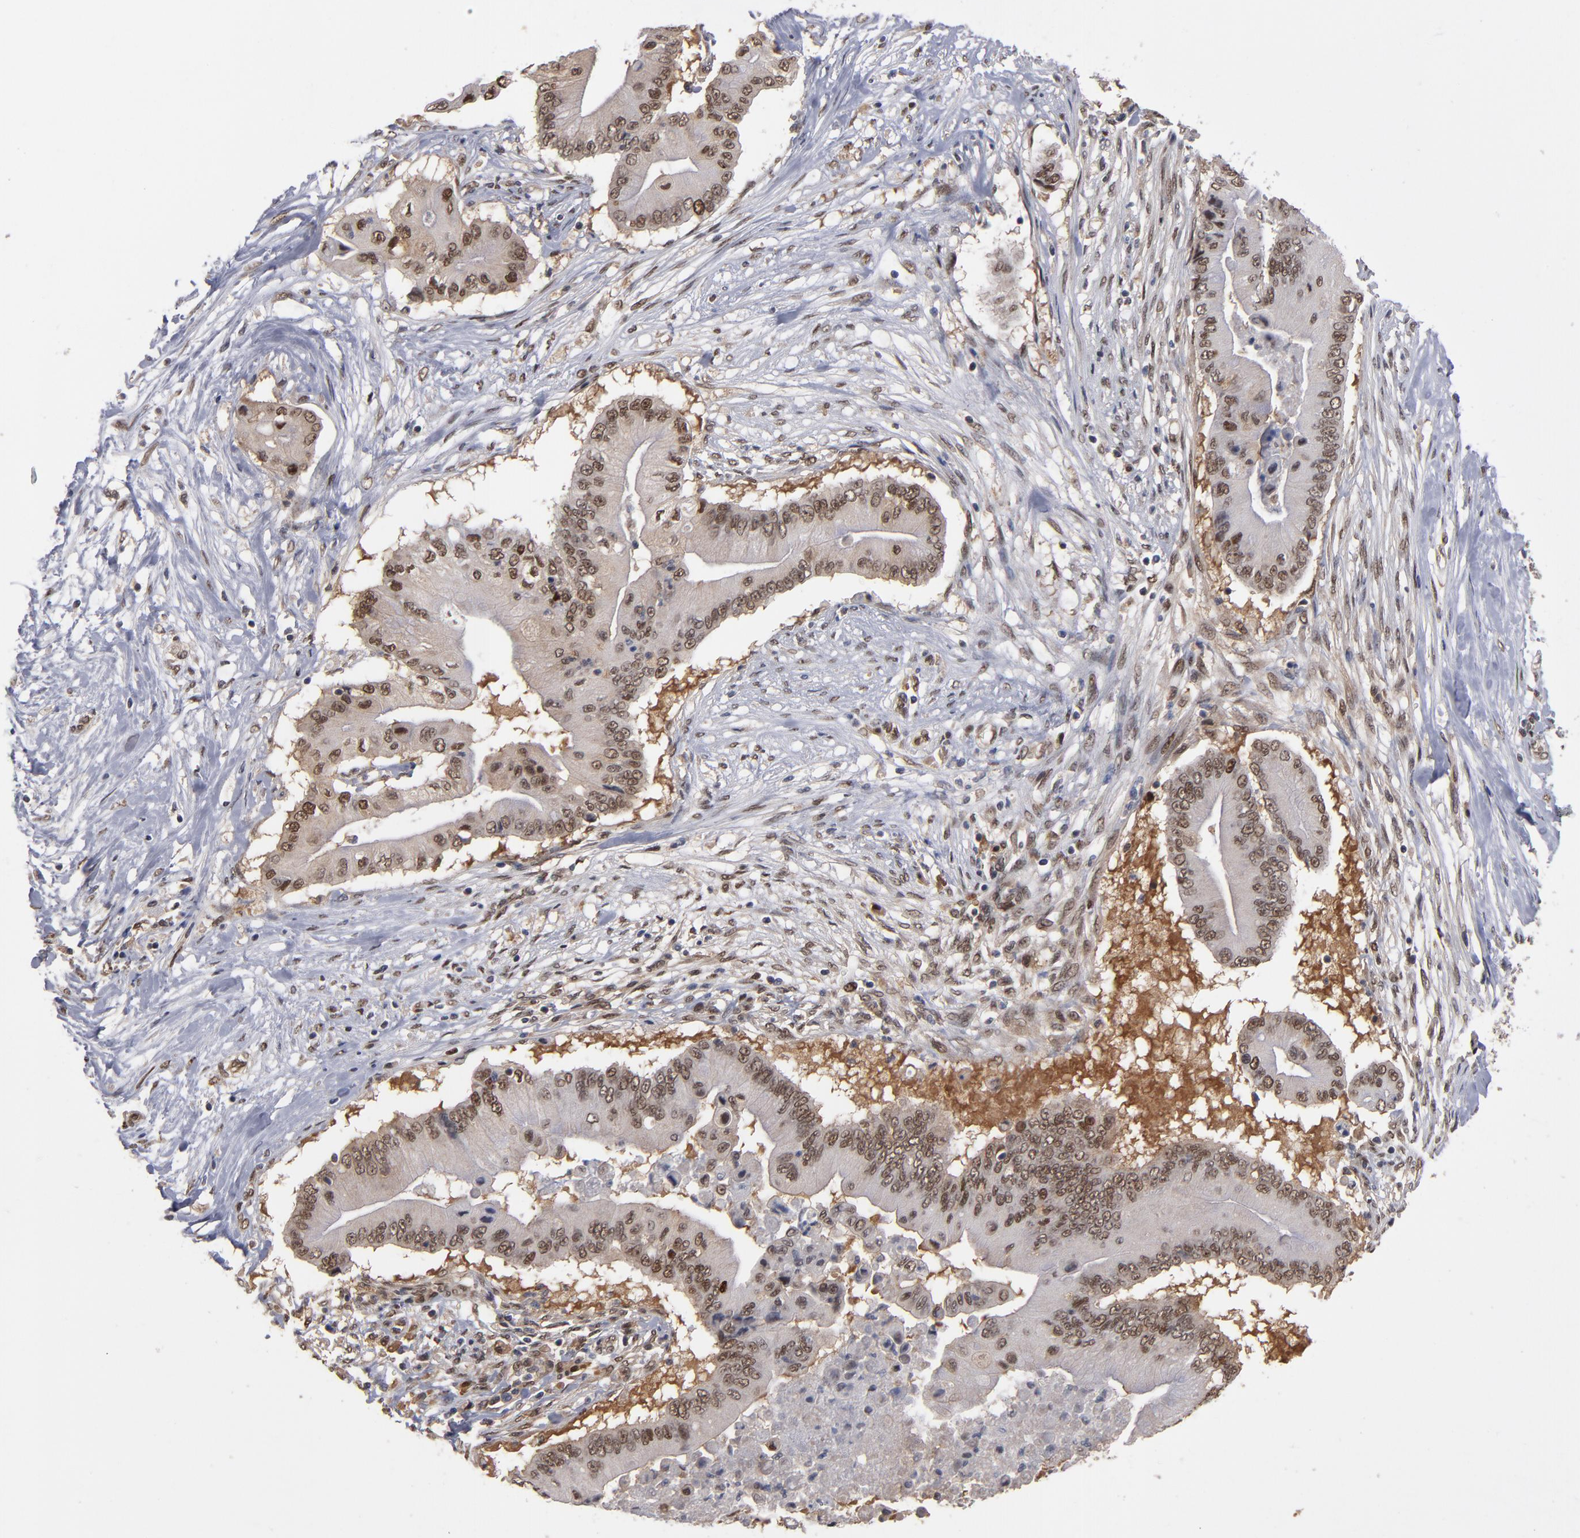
{"staining": {"intensity": "weak", "quantity": ">75%", "location": "cytoplasmic/membranous,nuclear"}, "tissue": "pancreatic cancer", "cell_type": "Tumor cells", "image_type": "cancer", "snomed": [{"axis": "morphology", "description": "Adenocarcinoma, NOS"}, {"axis": "topography", "description": "Pancreas"}], "caption": "Immunohistochemical staining of adenocarcinoma (pancreatic) exhibits weak cytoplasmic/membranous and nuclear protein positivity in about >75% of tumor cells.", "gene": "HUWE1", "patient": {"sex": "male", "age": 62}}